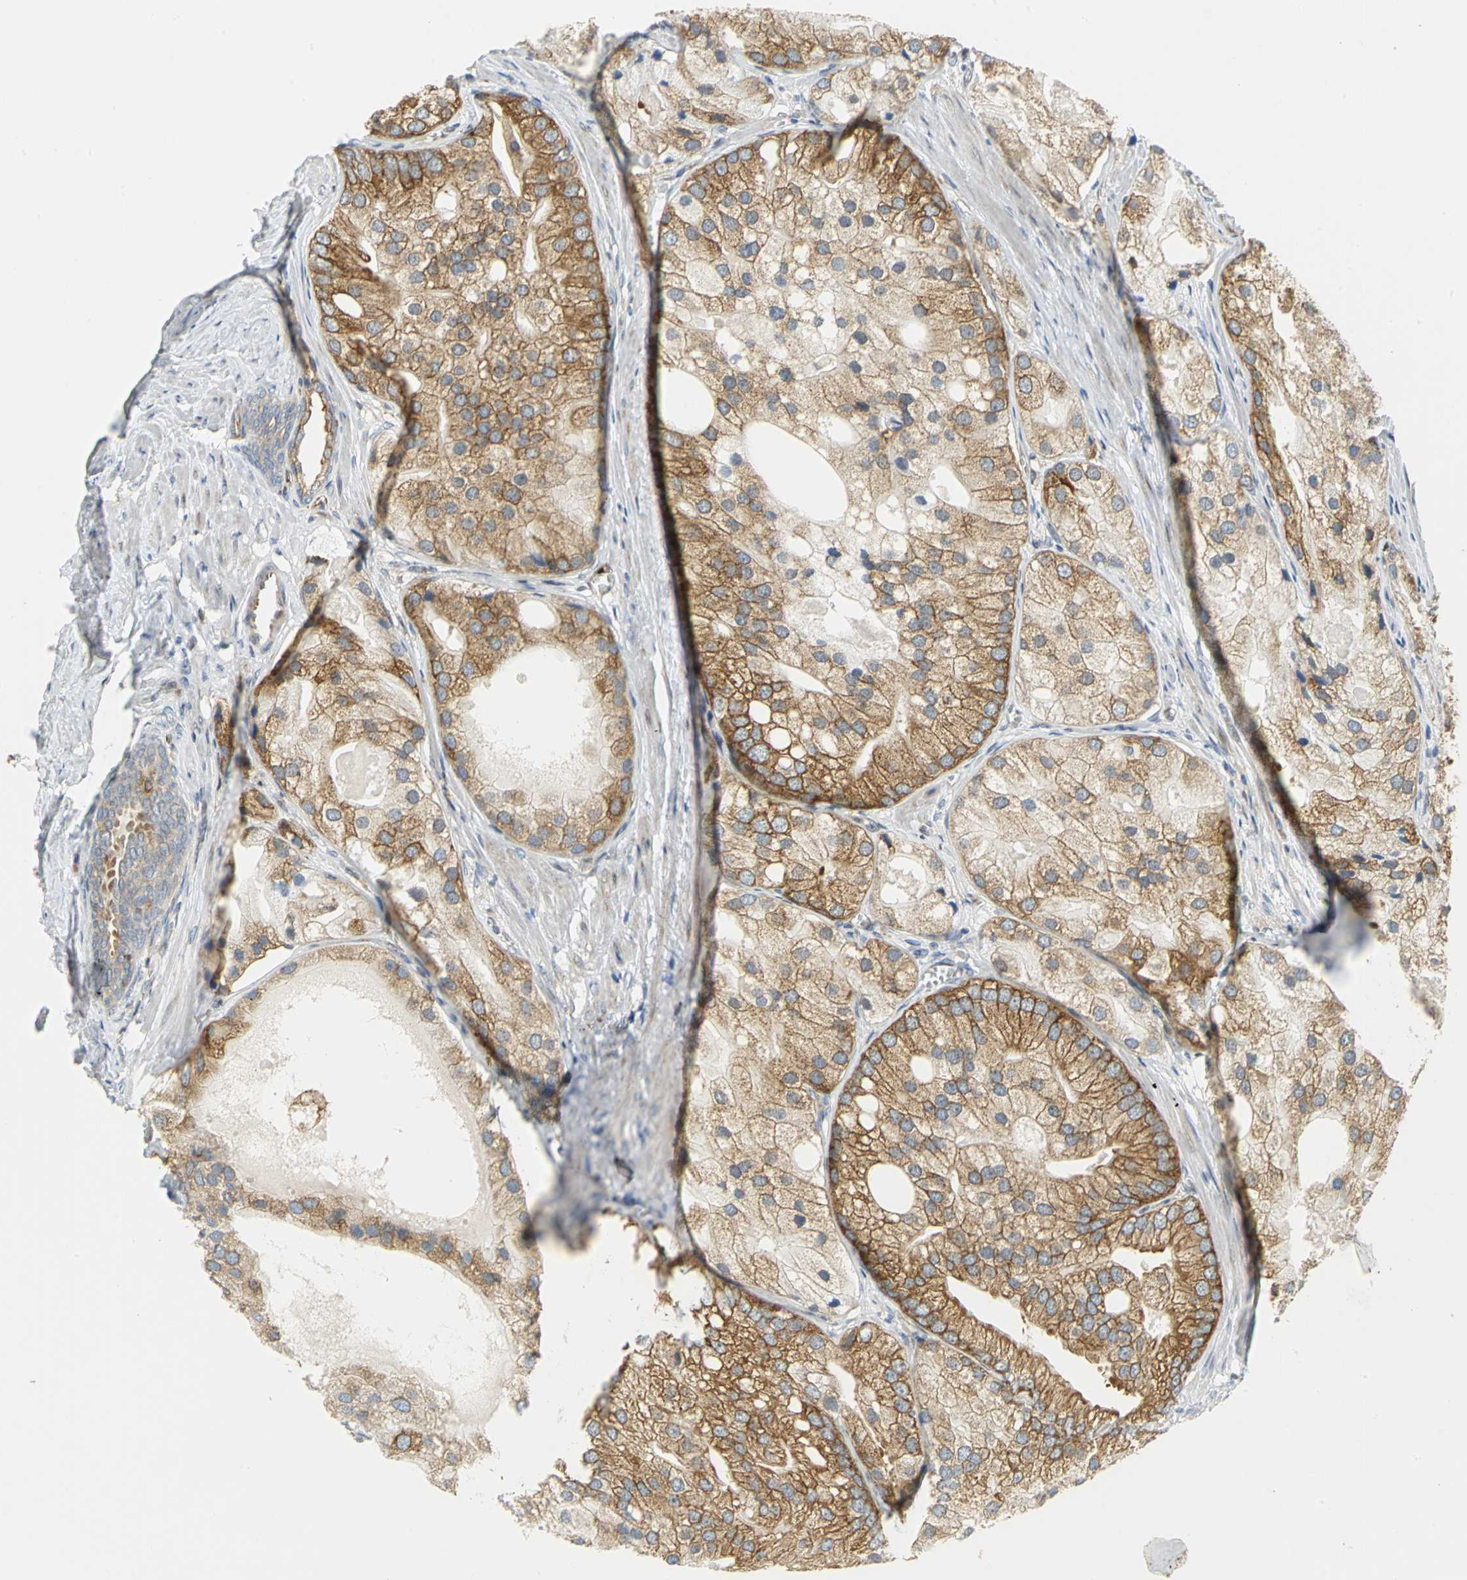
{"staining": {"intensity": "moderate", "quantity": ">75%", "location": "cytoplasmic/membranous"}, "tissue": "prostate cancer", "cell_type": "Tumor cells", "image_type": "cancer", "snomed": [{"axis": "morphology", "description": "Adenocarcinoma, Low grade"}, {"axis": "topography", "description": "Prostate"}], "caption": "A high-resolution histopathology image shows immunohistochemistry staining of prostate adenocarcinoma (low-grade), which reveals moderate cytoplasmic/membranous staining in about >75% of tumor cells. (brown staining indicates protein expression, while blue staining denotes nuclei).", "gene": "YBX1", "patient": {"sex": "male", "age": 69}}